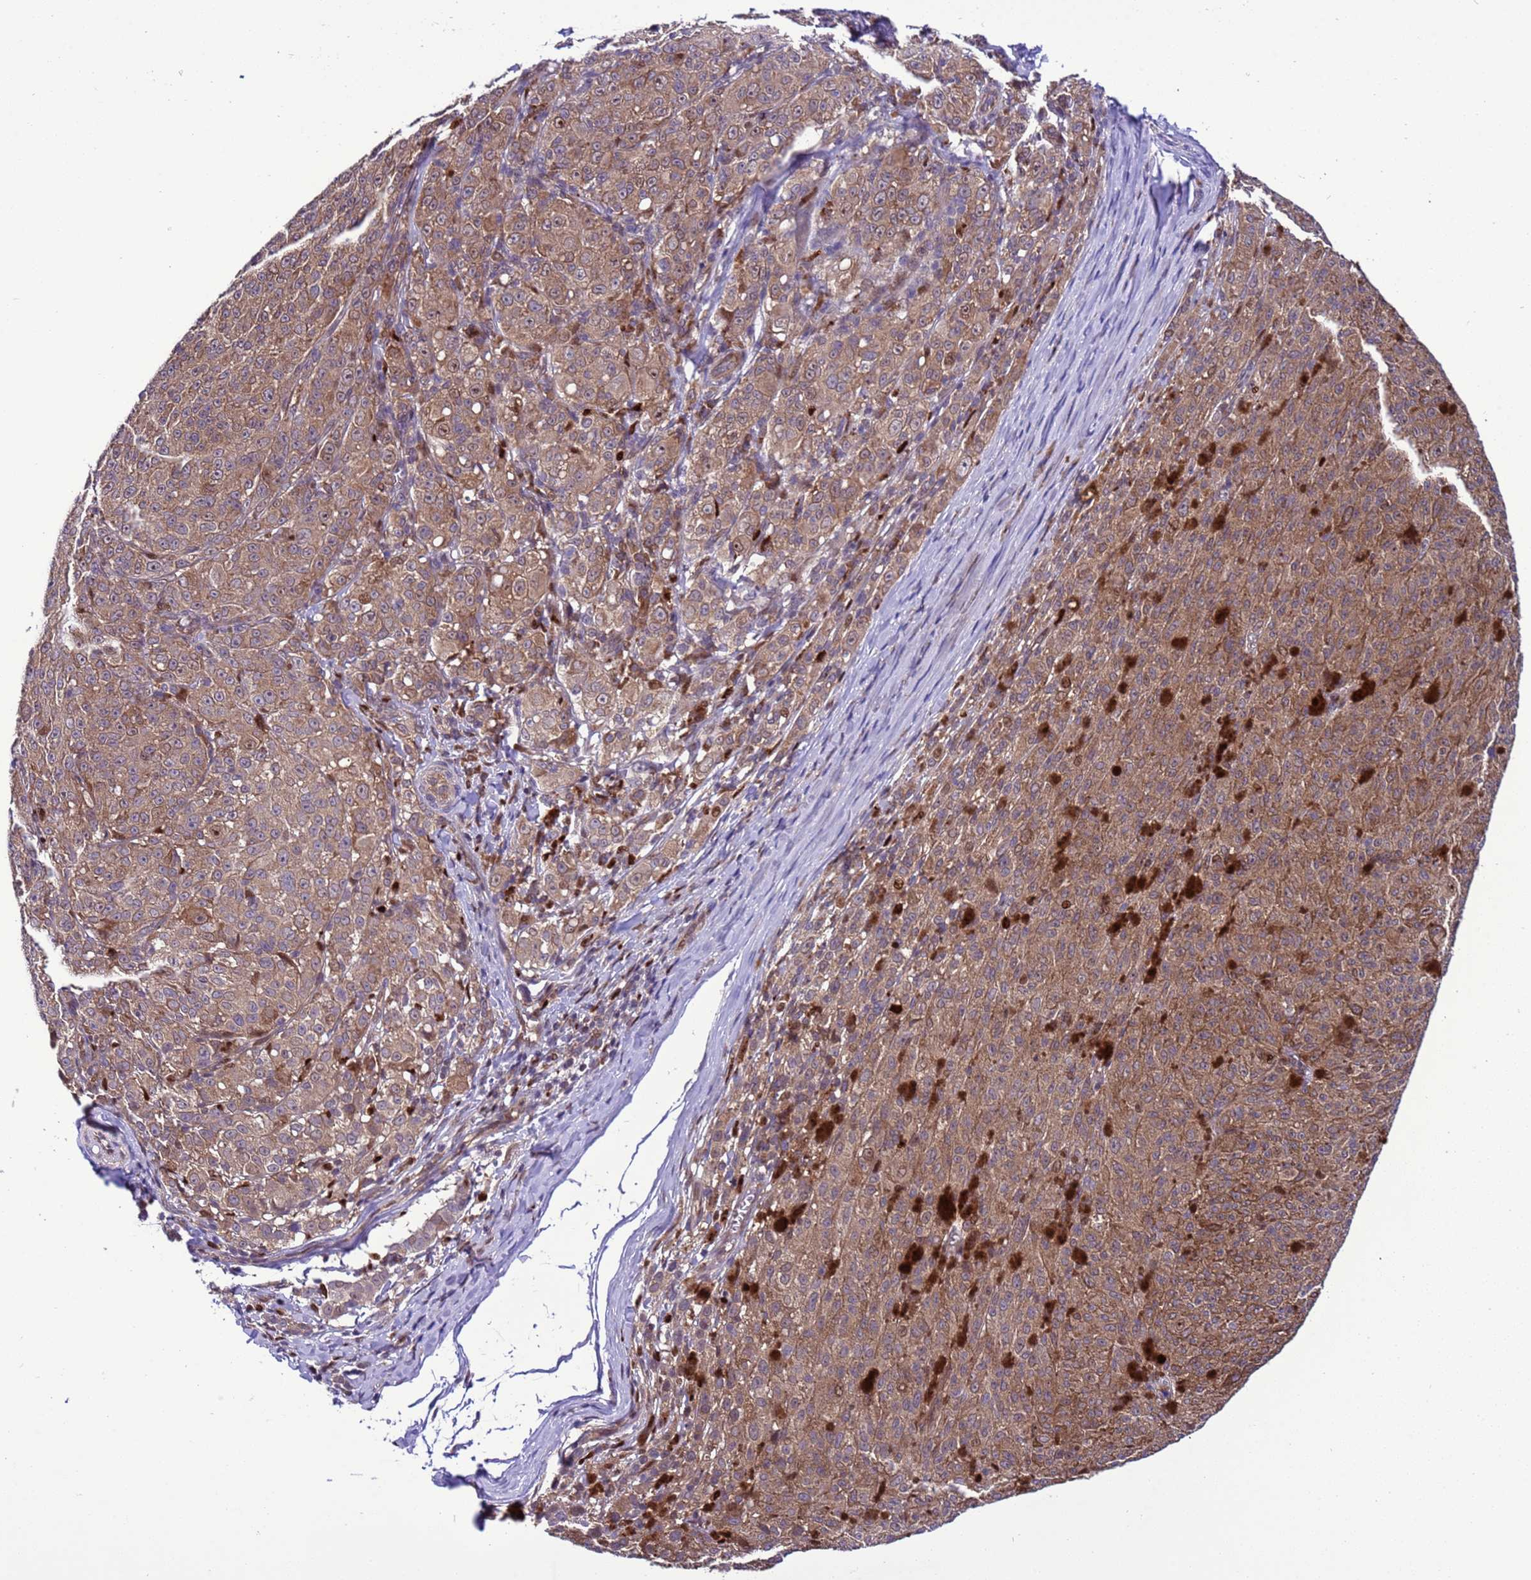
{"staining": {"intensity": "moderate", "quantity": ">75%", "location": "cytoplasmic/membranous"}, "tissue": "melanoma", "cell_type": "Tumor cells", "image_type": "cancer", "snomed": [{"axis": "morphology", "description": "Malignant melanoma, NOS"}, {"axis": "topography", "description": "Skin"}], "caption": "Protein staining exhibits moderate cytoplasmic/membranous positivity in approximately >75% of tumor cells in melanoma.", "gene": "RASD1", "patient": {"sex": "female", "age": 52}}